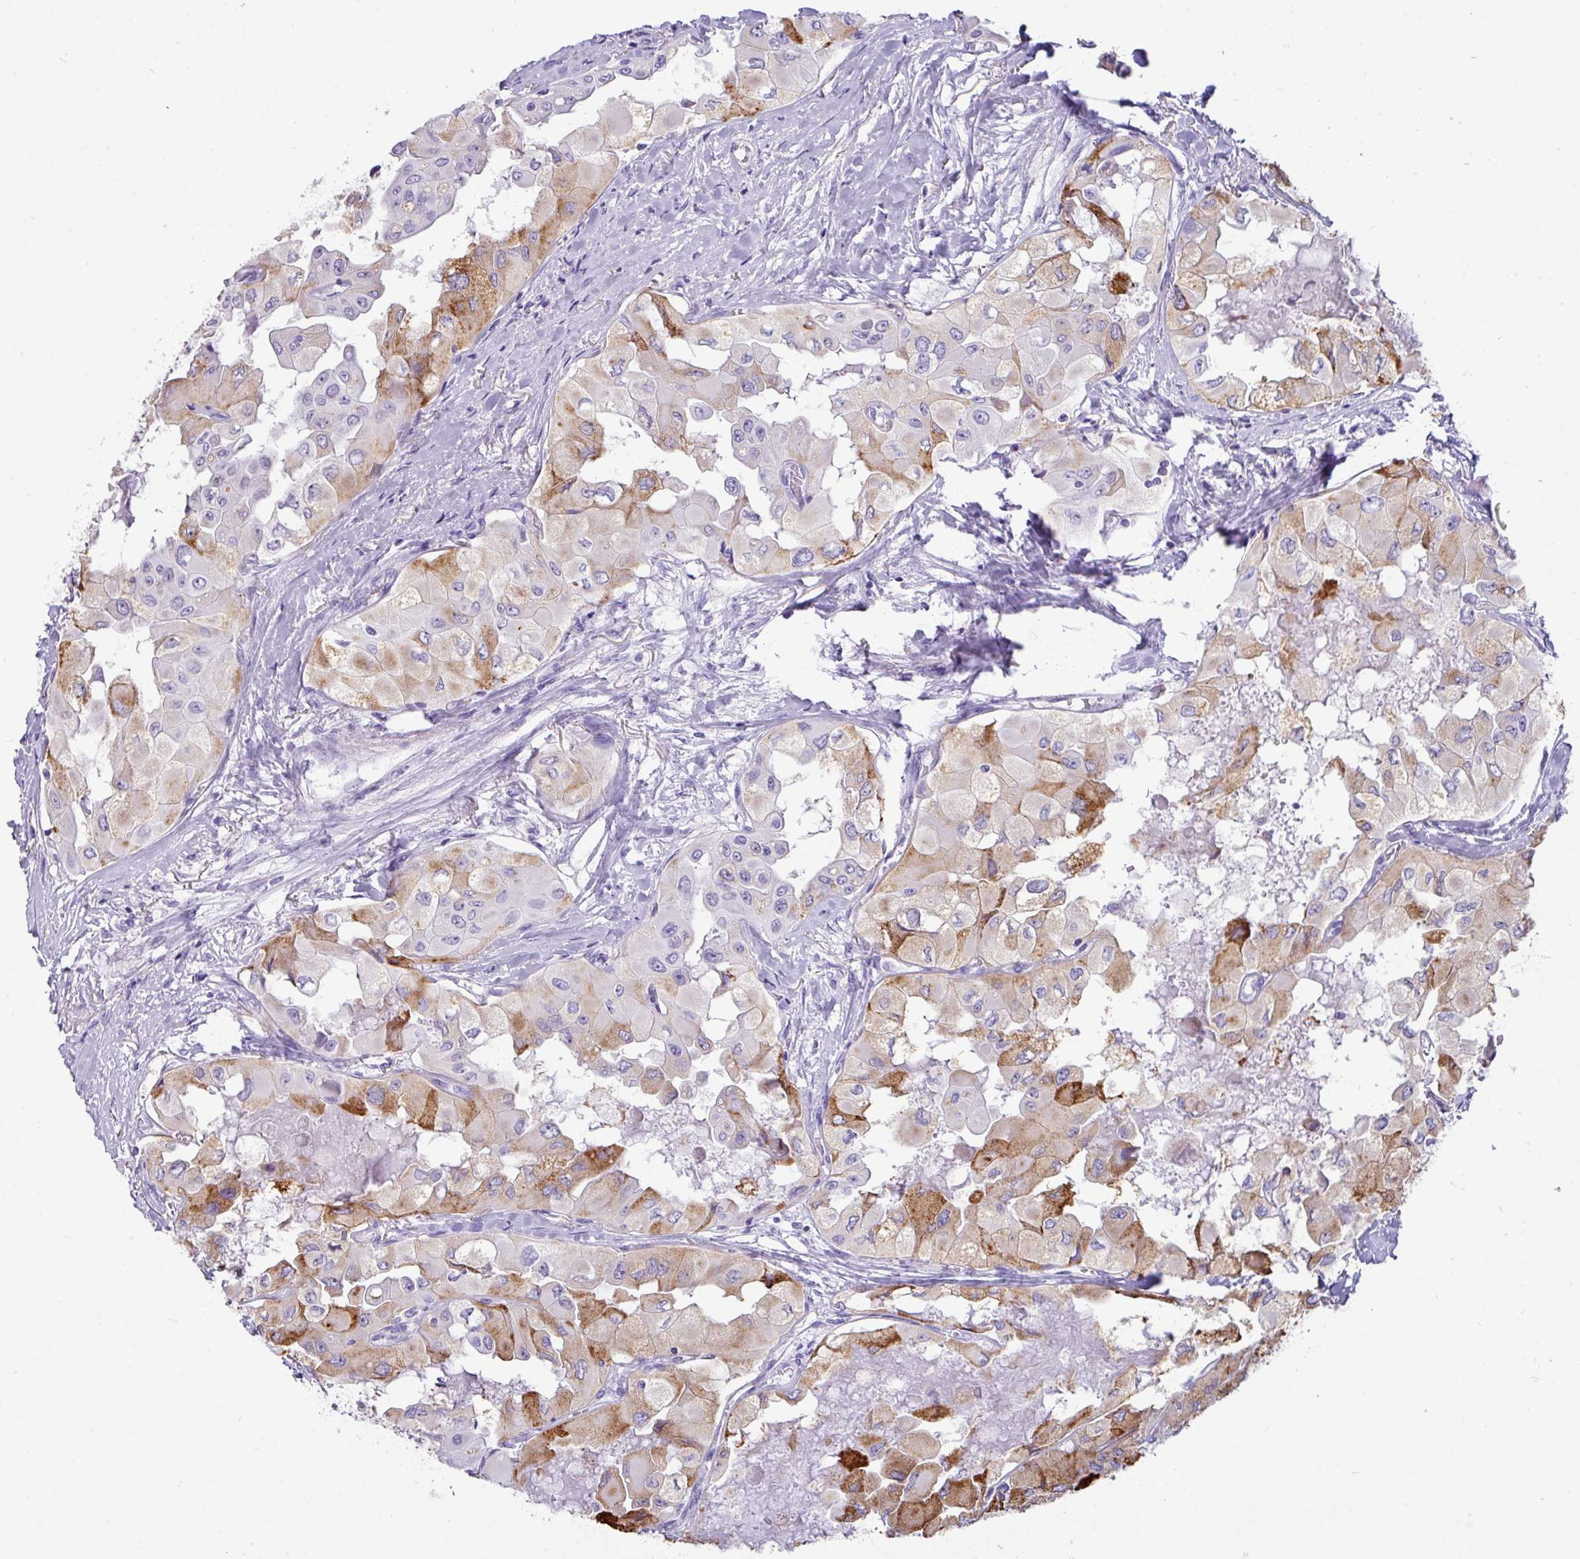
{"staining": {"intensity": "strong", "quantity": "25%-75%", "location": "cytoplasmic/membranous"}, "tissue": "thyroid cancer", "cell_type": "Tumor cells", "image_type": "cancer", "snomed": [{"axis": "morphology", "description": "Normal tissue, NOS"}, {"axis": "morphology", "description": "Papillary adenocarcinoma, NOS"}, {"axis": "topography", "description": "Thyroid gland"}], "caption": "DAB (3,3'-diaminobenzidine) immunohistochemical staining of thyroid papillary adenocarcinoma exhibits strong cytoplasmic/membranous protein expression in about 25%-75% of tumor cells.", "gene": "NCCRP1", "patient": {"sex": "female", "age": 59}}